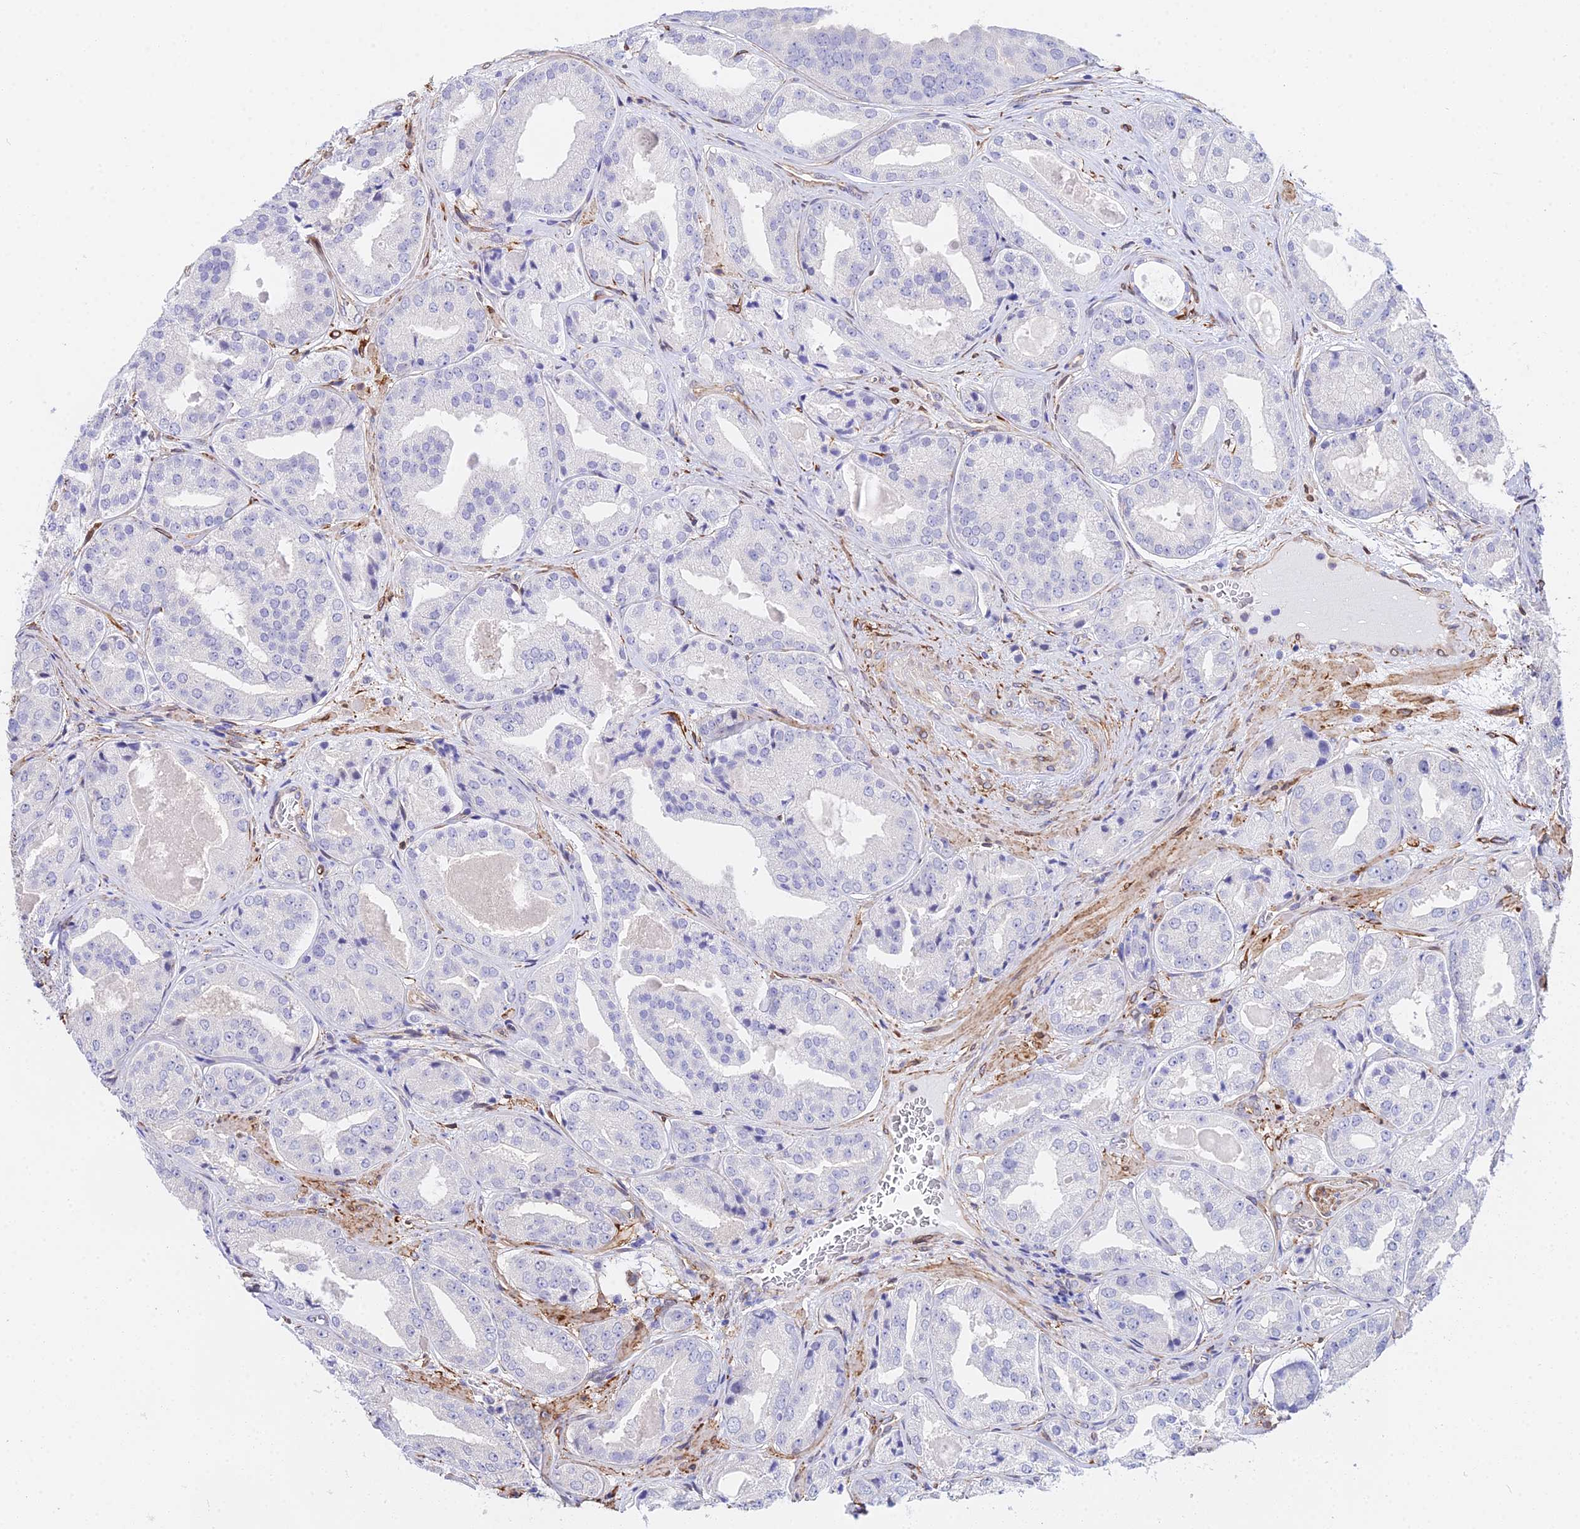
{"staining": {"intensity": "negative", "quantity": "none", "location": "none"}, "tissue": "prostate cancer", "cell_type": "Tumor cells", "image_type": "cancer", "snomed": [{"axis": "morphology", "description": "Adenocarcinoma, High grade"}, {"axis": "topography", "description": "Prostate"}], "caption": "IHC photomicrograph of prostate cancer (high-grade adenocarcinoma) stained for a protein (brown), which displays no positivity in tumor cells.", "gene": "MXRA7", "patient": {"sex": "male", "age": 63}}